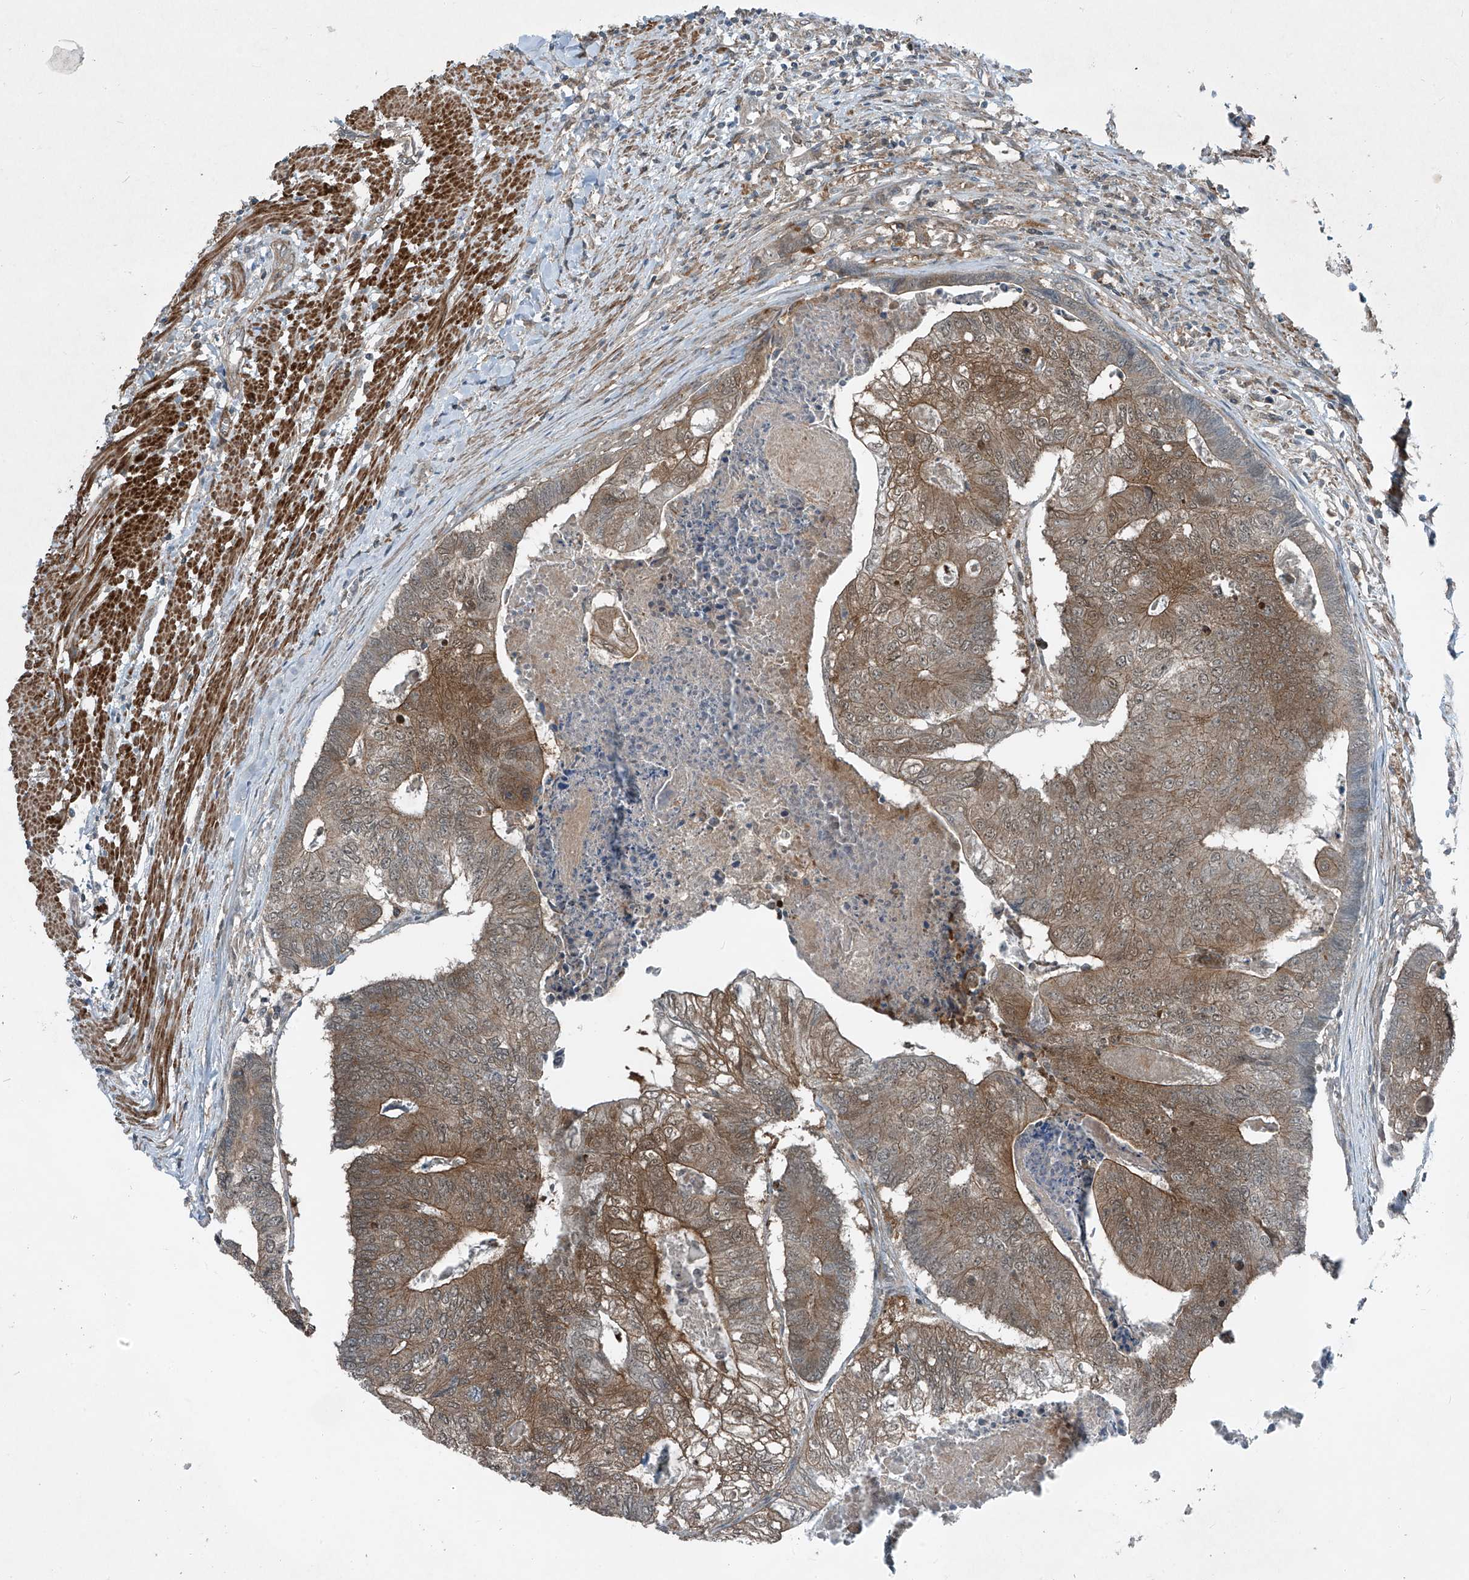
{"staining": {"intensity": "moderate", "quantity": ">75%", "location": "cytoplasmic/membranous"}, "tissue": "colorectal cancer", "cell_type": "Tumor cells", "image_type": "cancer", "snomed": [{"axis": "morphology", "description": "Adenocarcinoma, NOS"}, {"axis": "topography", "description": "Colon"}], "caption": "A histopathology image of human adenocarcinoma (colorectal) stained for a protein demonstrates moderate cytoplasmic/membranous brown staining in tumor cells.", "gene": "PPCS", "patient": {"sex": "female", "age": 67}}